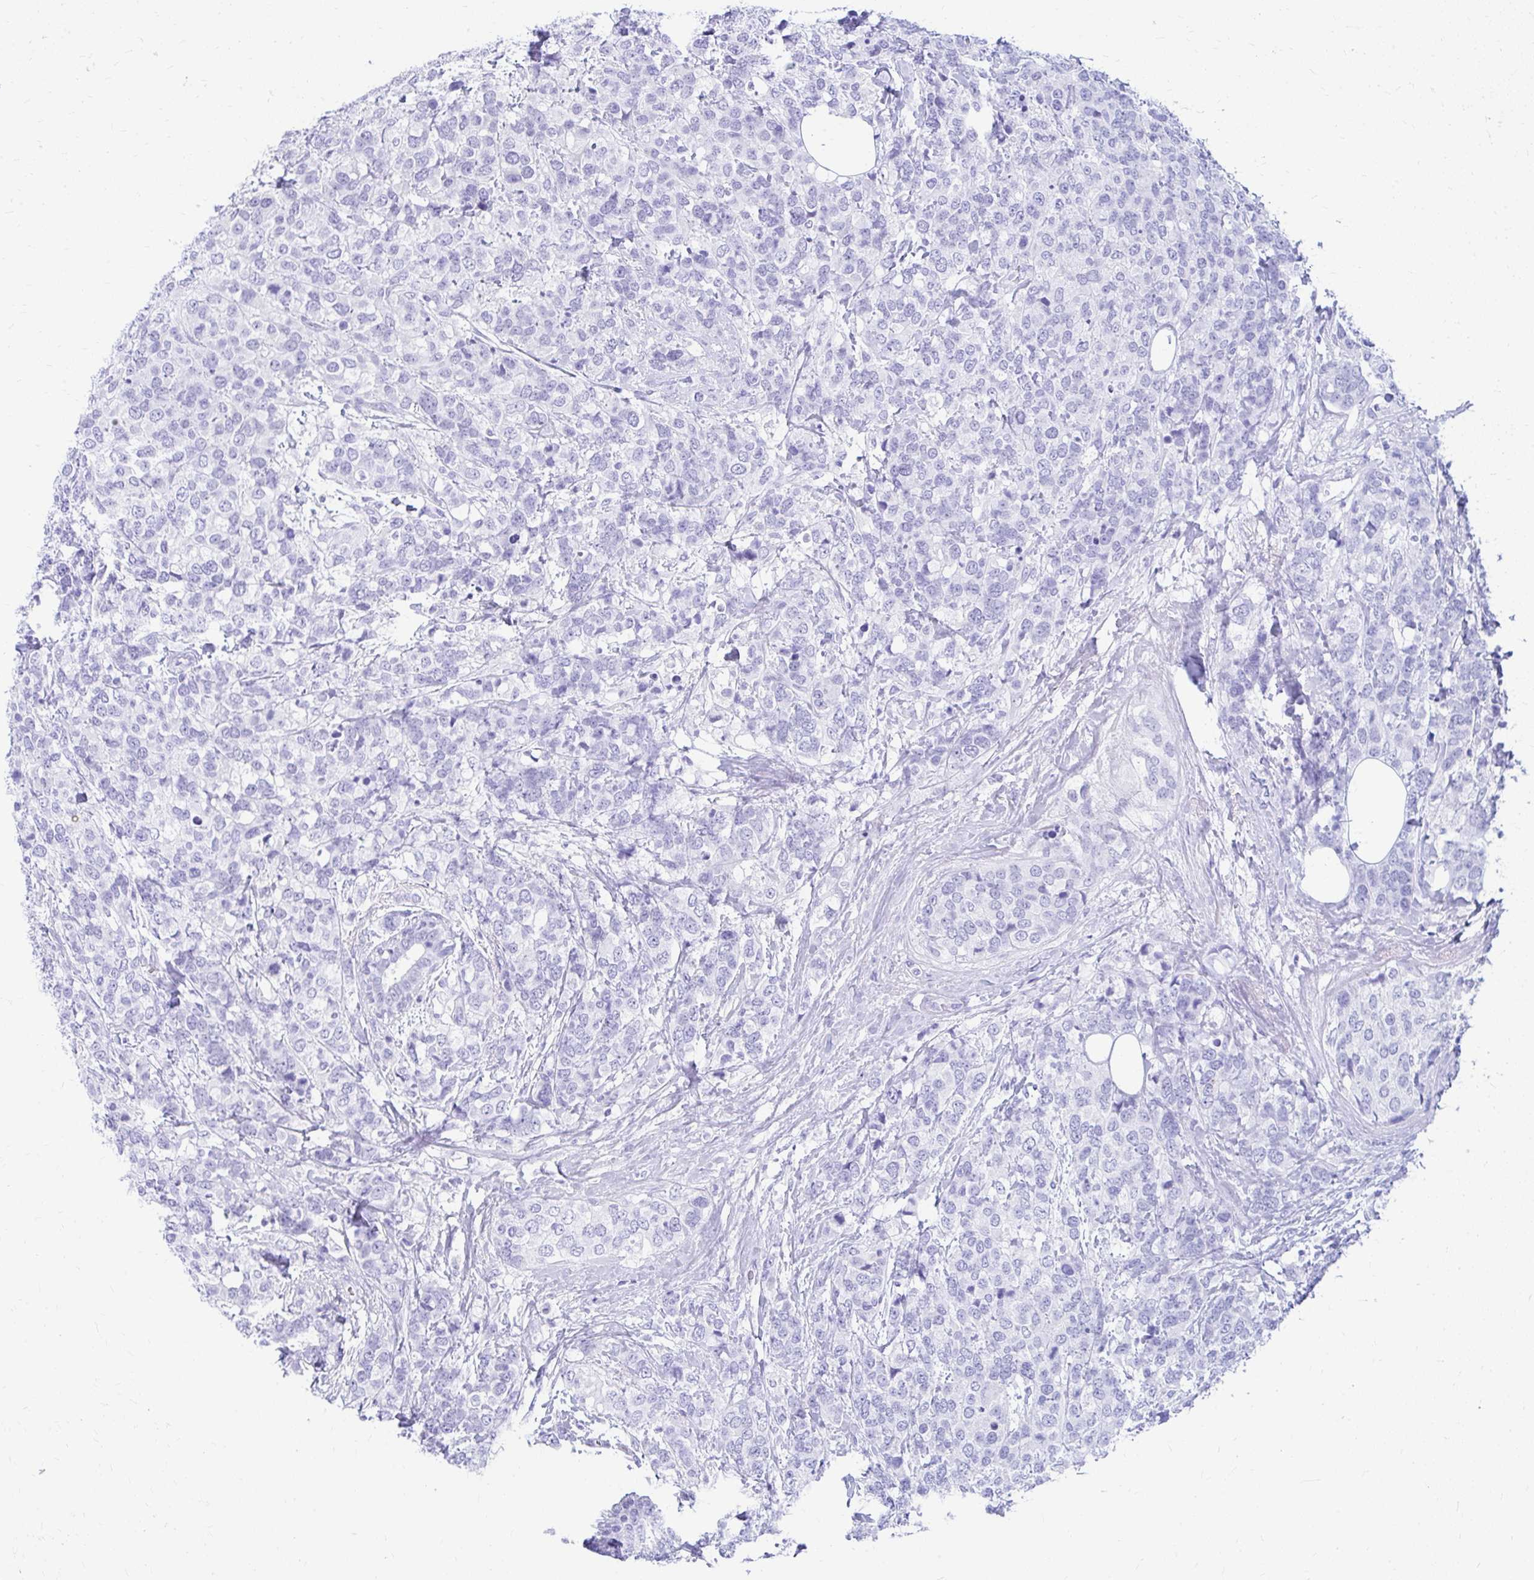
{"staining": {"intensity": "negative", "quantity": "none", "location": "none"}, "tissue": "breast cancer", "cell_type": "Tumor cells", "image_type": "cancer", "snomed": [{"axis": "morphology", "description": "Lobular carcinoma"}, {"axis": "topography", "description": "Breast"}], "caption": "A high-resolution micrograph shows immunohistochemistry (IHC) staining of breast lobular carcinoma, which demonstrates no significant staining in tumor cells.", "gene": "NSG2", "patient": {"sex": "female", "age": 59}}